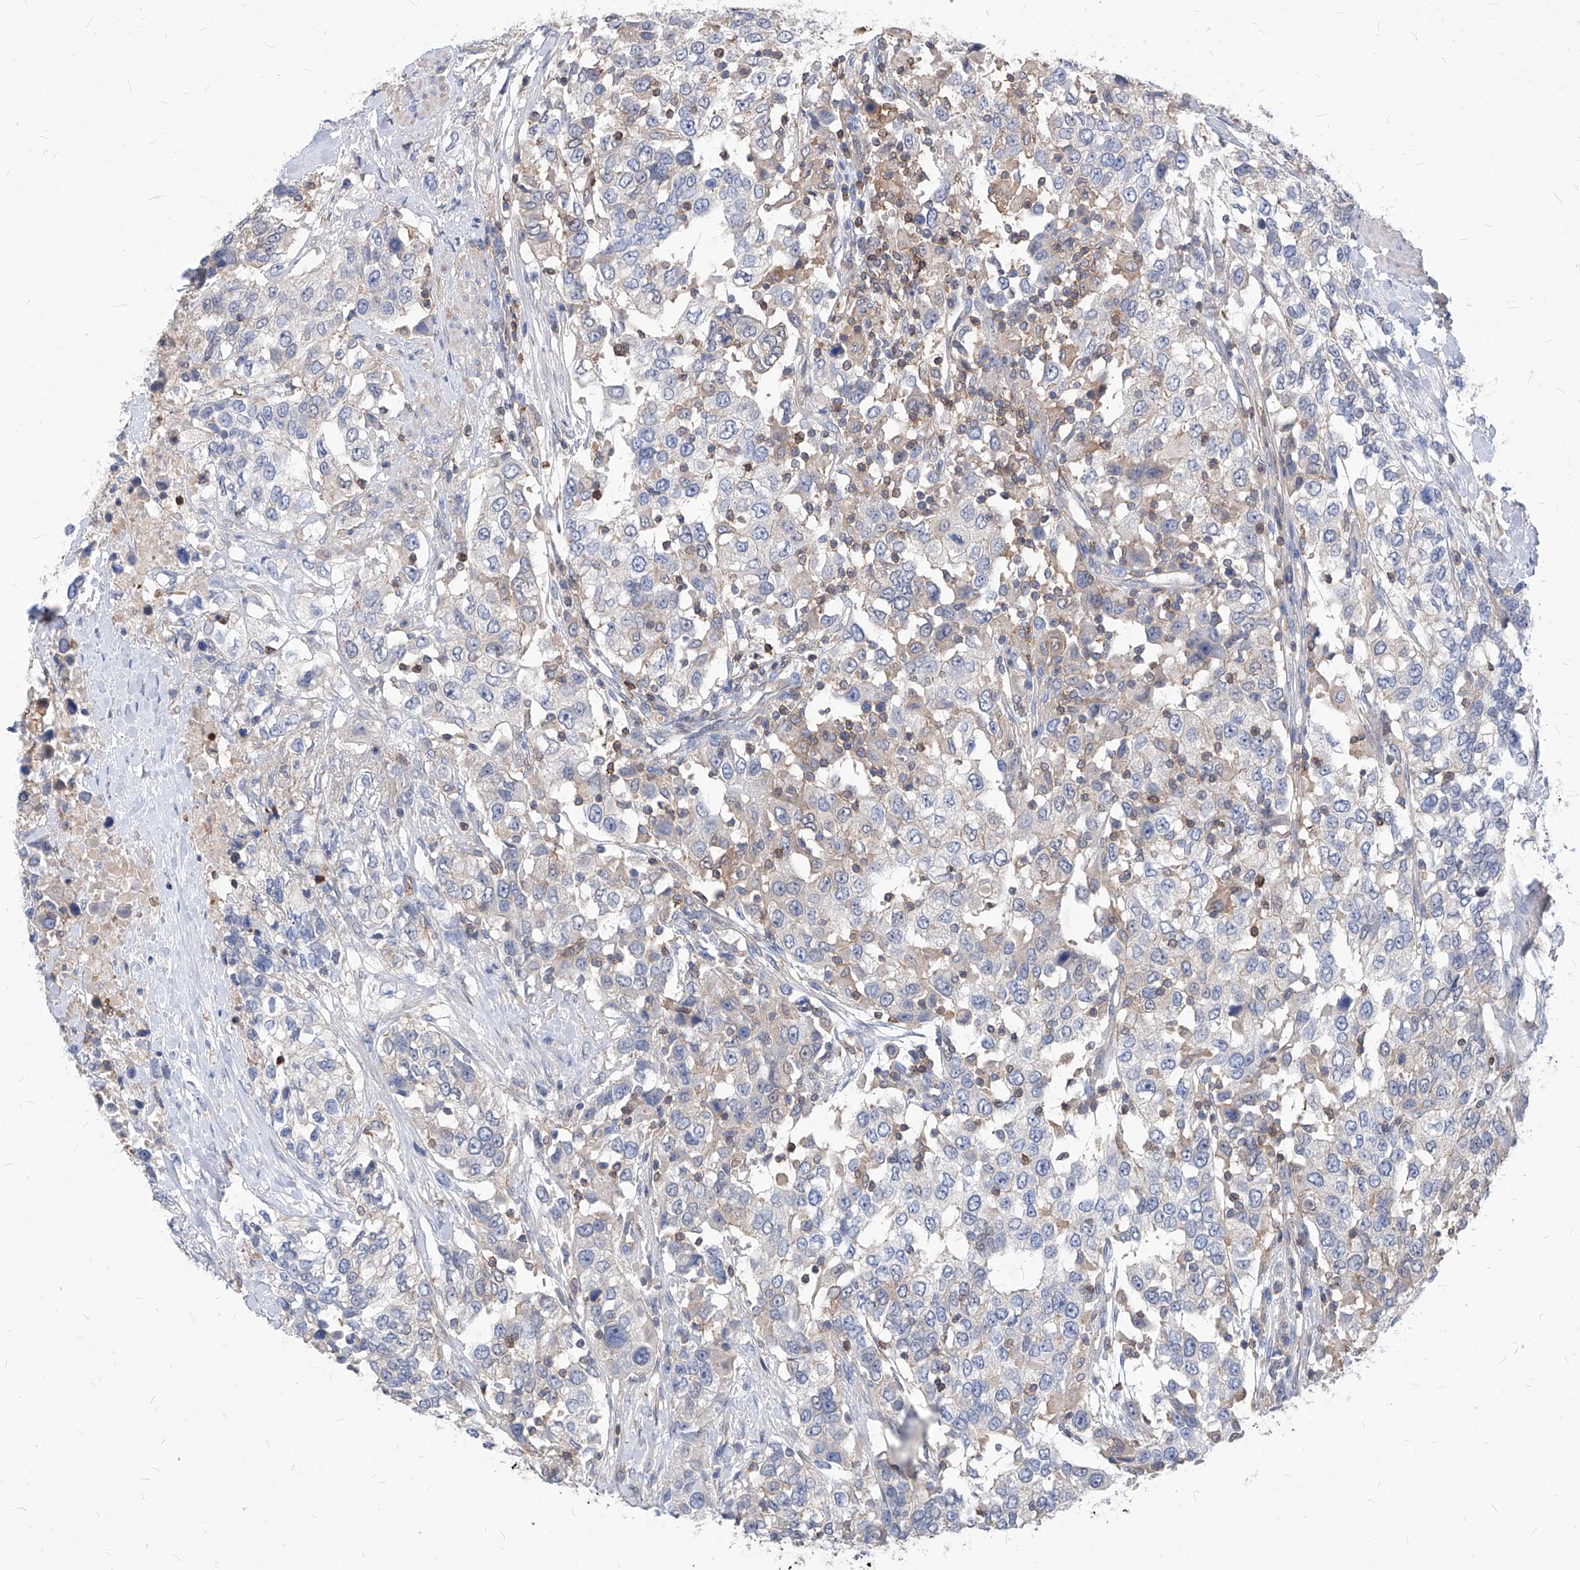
{"staining": {"intensity": "negative", "quantity": "none", "location": "none"}, "tissue": "urothelial cancer", "cell_type": "Tumor cells", "image_type": "cancer", "snomed": [{"axis": "morphology", "description": "Urothelial carcinoma, High grade"}, {"axis": "topography", "description": "Urinary bladder"}], "caption": "The micrograph exhibits no staining of tumor cells in urothelial cancer. The staining was performed using DAB (3,3'-diaminobenzidine) to visualize the protein expression in brown, while the nuclei were stained in blue with hematoxylin (Magnification: 20x).", "gene": "ABRACL", "patient": {"sex": "female", "age": 80}}